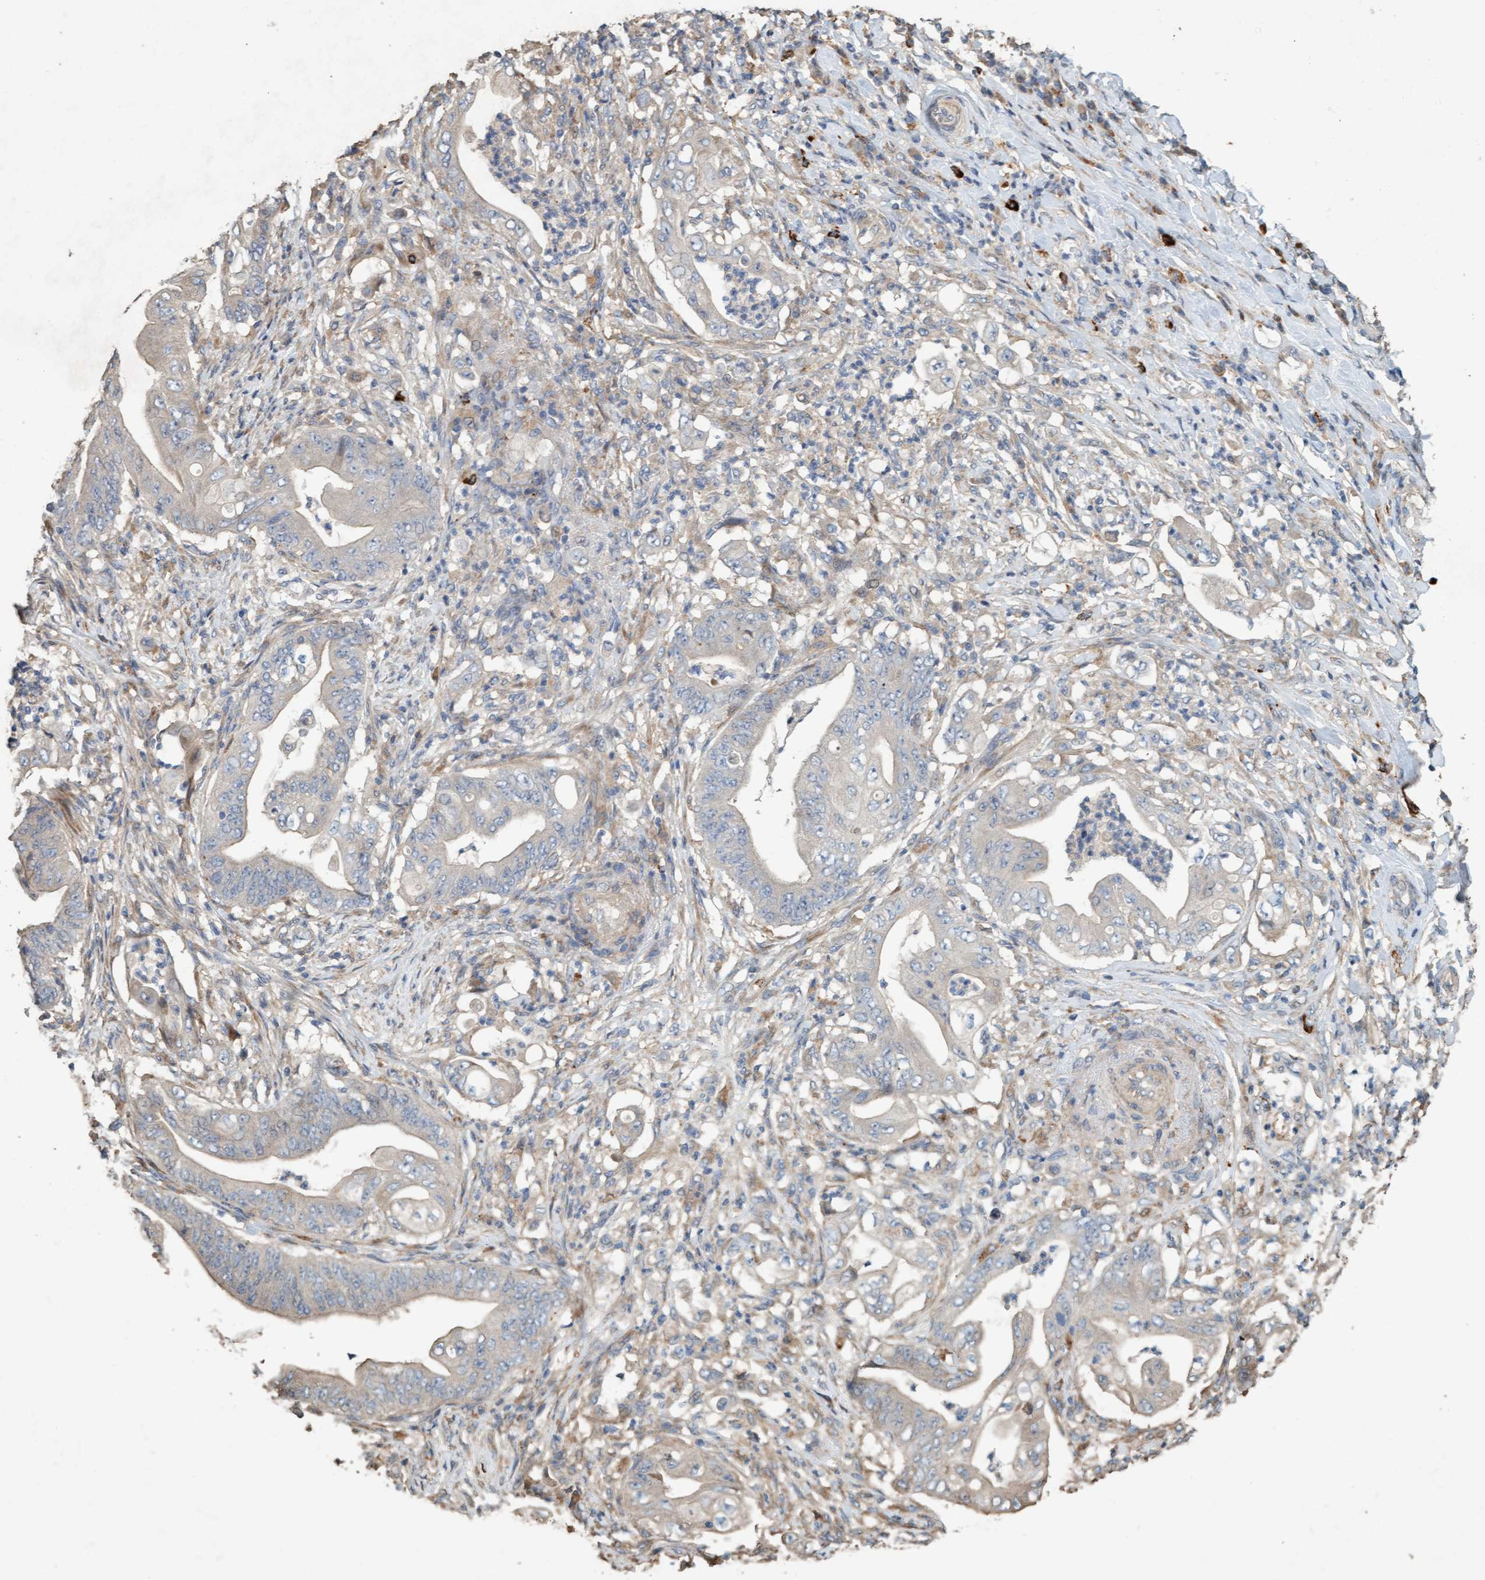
{"staining": {"intensity": "negative", "quantity": "none", "location": "none"}, "tissue": "stomach cancer", "cell_type": "Tumor cells", "image_type": "cancer", "snomed": [{"axis": "morphology", "description": "Adenocarcinoma, NOS"}, {"axis": "topography", "description": "Stomach"}], "caption": "This histopathology image is of stomach cancer stained with immunohistochemistry to label a protein in brown with the nuclei are counter-stained blue. There is no positivity in tumor cells. (Immunohistochemistry (ihc), brightfield microscopy, high magnification).", "gene": "LONRF1", "patient": {"sex": "female", "age": 73}}